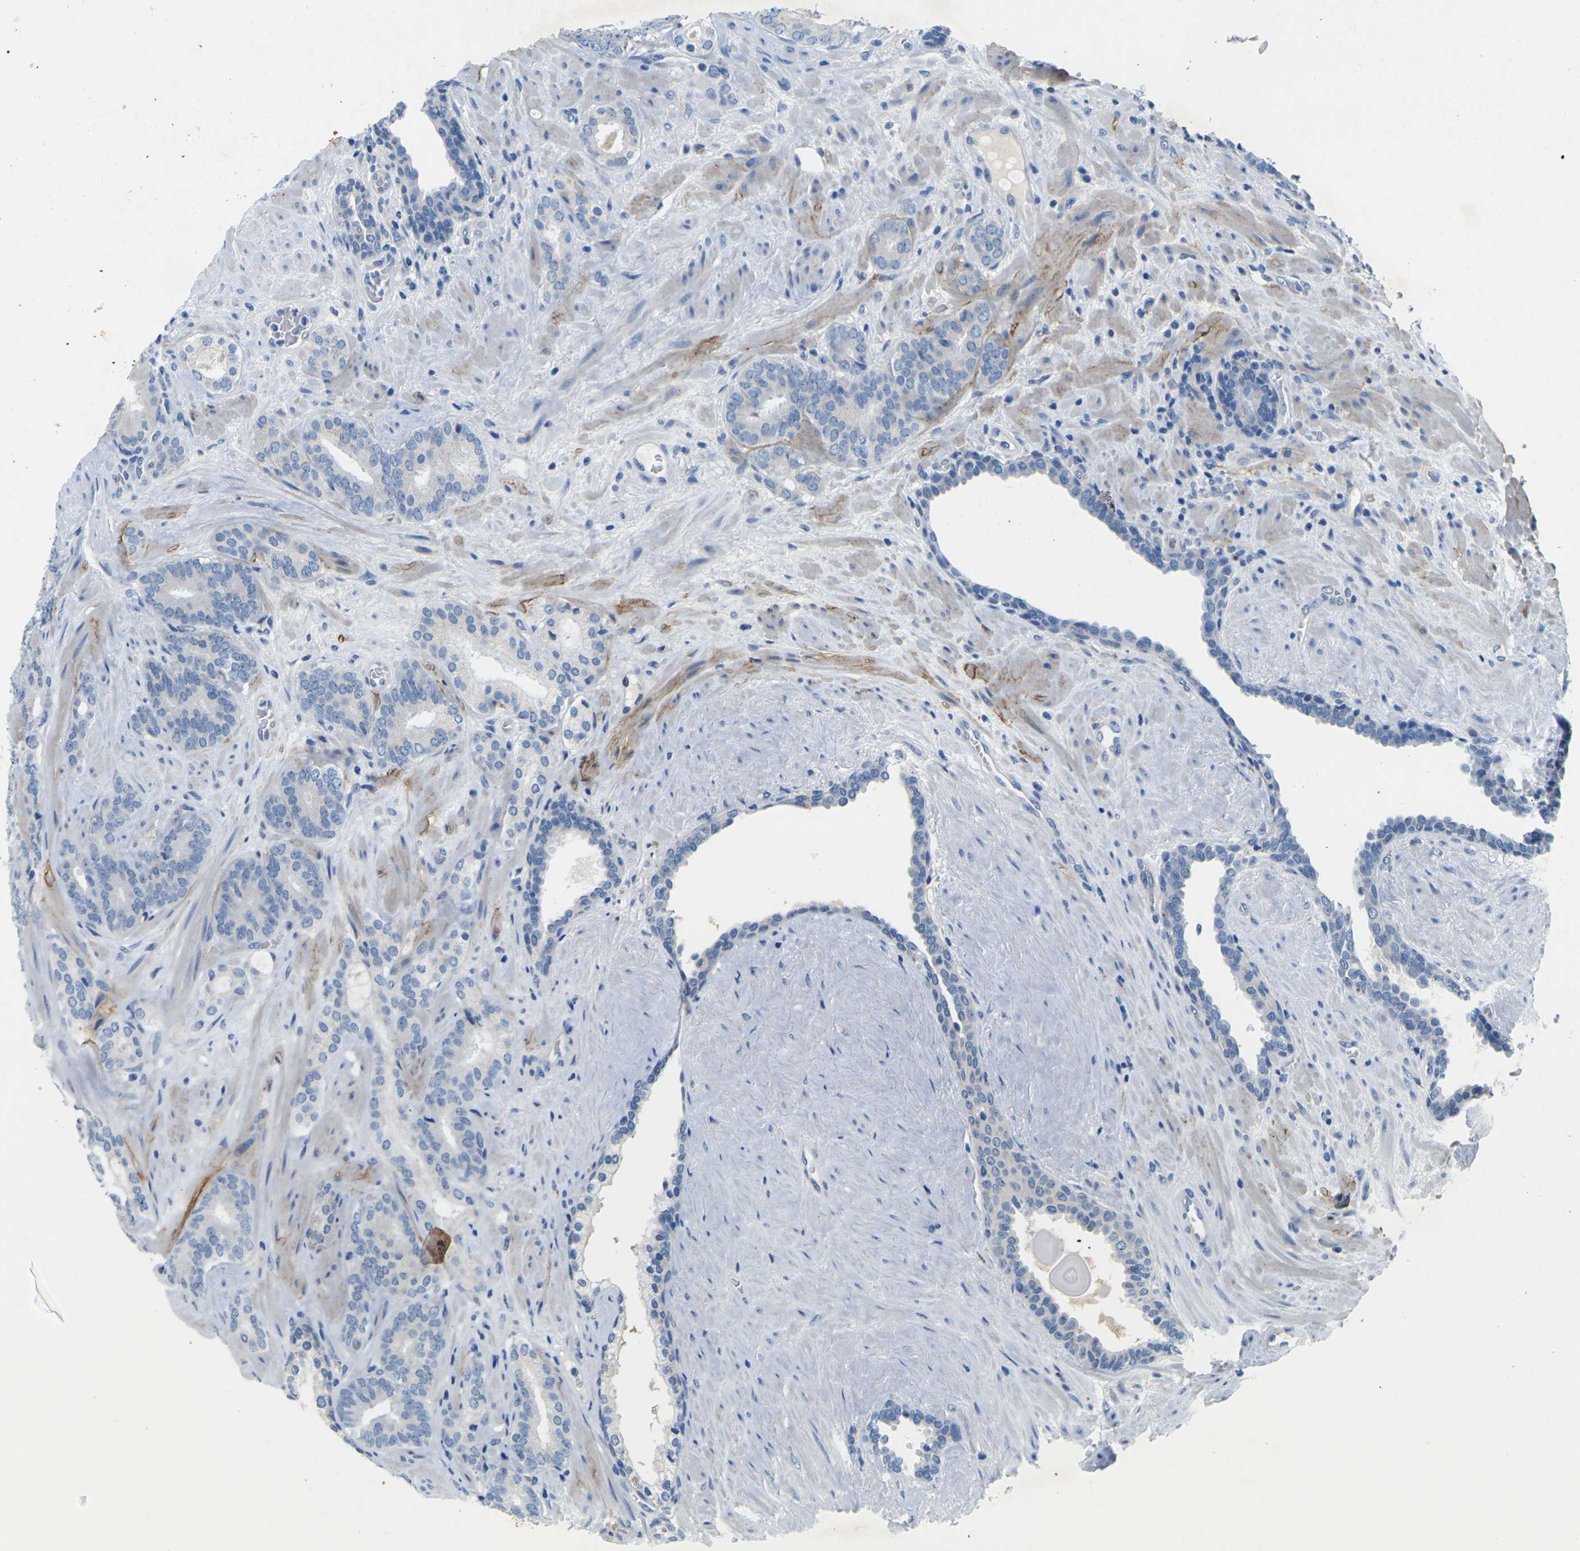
{"staining": {"intensity": "negative", "quantity": "none", "location": "none"}, "tissue": "prostate cancer", "cell_type": "Tumor cells", "image_type": "cancer", "snomed": [{"axis": "morphology", "description": "Adenocarcinoma, Low grade"}, {"axis": "topography", "description": "Prostate"}], "caption": "This is an immunohistochemistry (IHC) image of prostate cancer. There is no staining in tumor cells.", "gene": "ITGA5", "patient": {"sex": "male", "age": 63}}